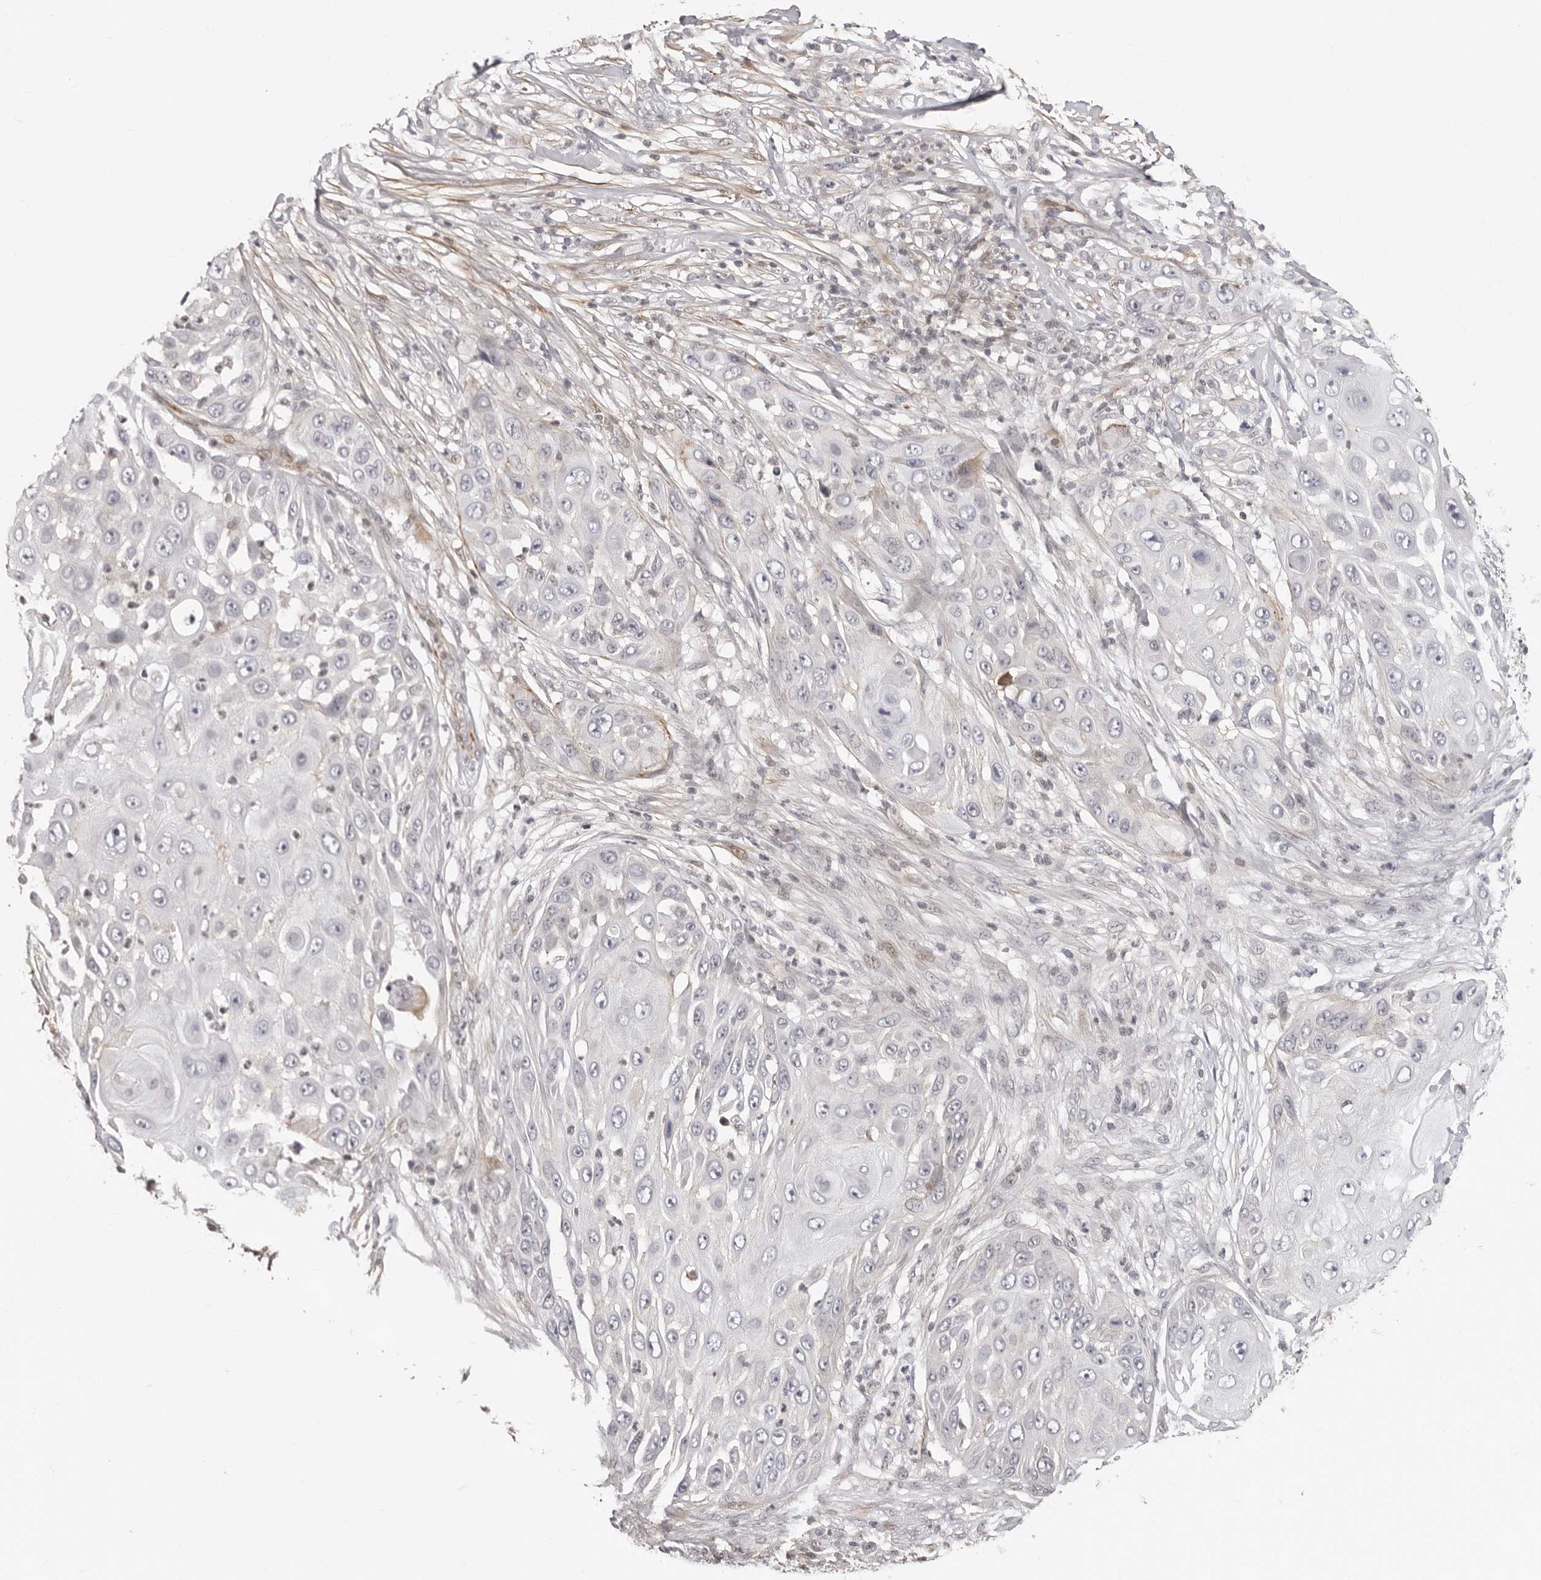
{"staining": {"intensity": "negative", "quantity": "none", "location": "none"}, "tissue": "skin cancer", "cell_type": "Tumor cells", "image_type": "cancer", "snomed": [{"axis": "morphology", "description": "Squamous cell carcinoma, NOS"}, {"axis": "topography", "description": "Skin"}], "caption": "DAB immunohistochemical staining of skin squamous cell carcinoma displays no significant positivity in tumor cells. (DAB immunohistochemistry visualized using brightfield microscopy, high magnification).", "gene": "UNK", "patient": {"sex": "female", "age": 44}}